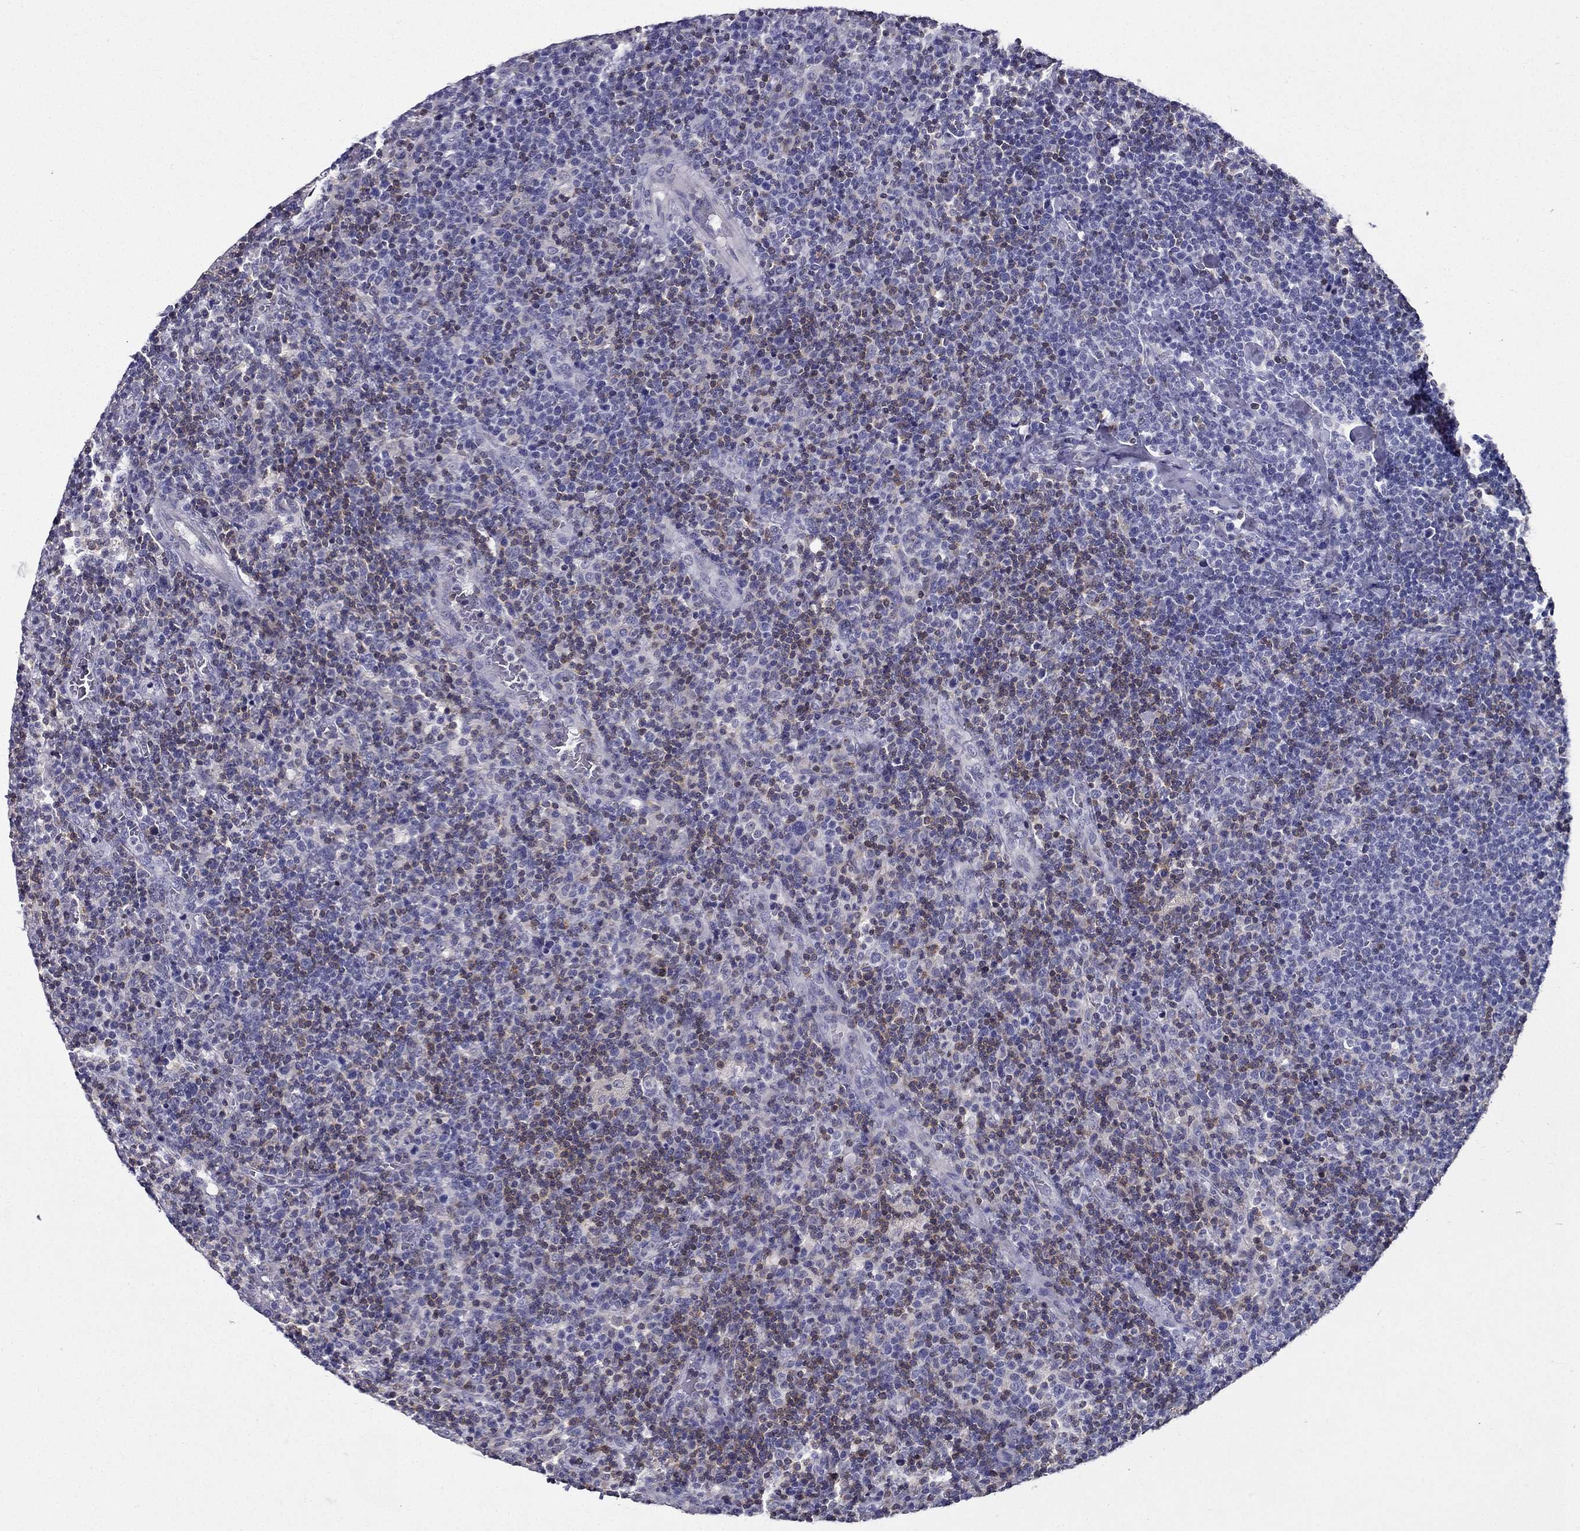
{"staining": {"intensity": "negative", "quantity": "none", "location": "none"}, "tissue": "lymphoma", "cell_type": "Tumor cells", "image_type": "cancer", "snomed": [{"axis": "morphology", "description": "Malignant lymphoma, non-Hodgkin's type, High grade"}, {"axis": "topography", "description": "Lymph node"}], "caption": "A high-resolution photomicrograph shows immunohistochemistry staining of lymphoma, which demonstrates no significant expression in tumor cells.", "gene": "AAK1", "patient": {"sex": "male", "age": 61}}